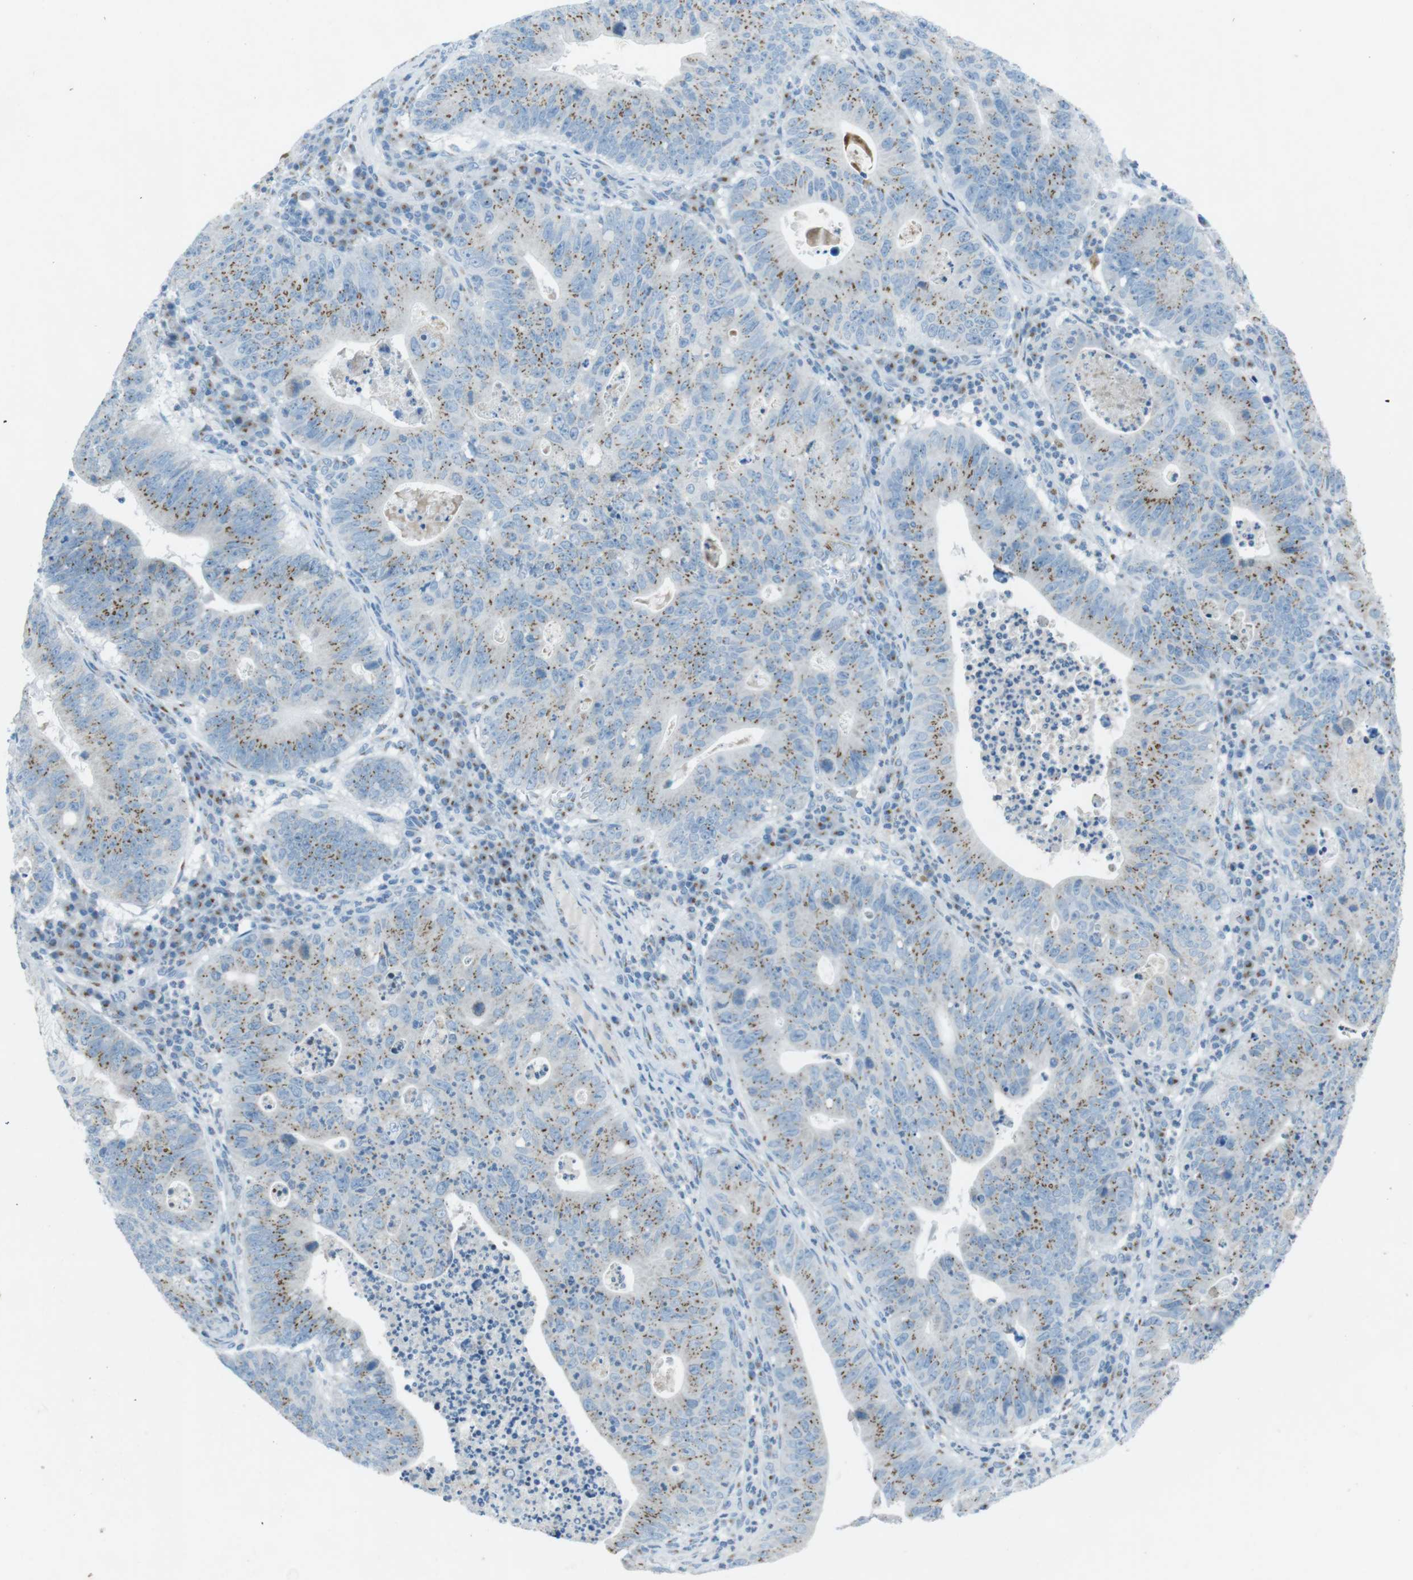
{"staining": {"intensity": "moderate", "quantity": "25%-75%", "location": "cytoplasmic/membranous"}, "tissue": "stomach cancer", "cell_type": "Tumor cells", "image_type": "cancer", "snomed": [{"axis": "morphology", "description": "Adenocarcinoma, NOS"}, {"axis": "topography", "description": "Stomach"}], "caption": "The micrograph reveals immunohistochemical staining of stomach cancer. There is moderate cytoplasmic/membranous staining is seen in approximately 25%-75% of tumor cells. The staining is performed using DAB (3,3'-diaminobenzidine) brown chromogen to label protein expression. The nuclei are counter-stained blue using hematoxylin.", "gene": "TXNDC15", "patient": {"sex": "male", "age": 59}}